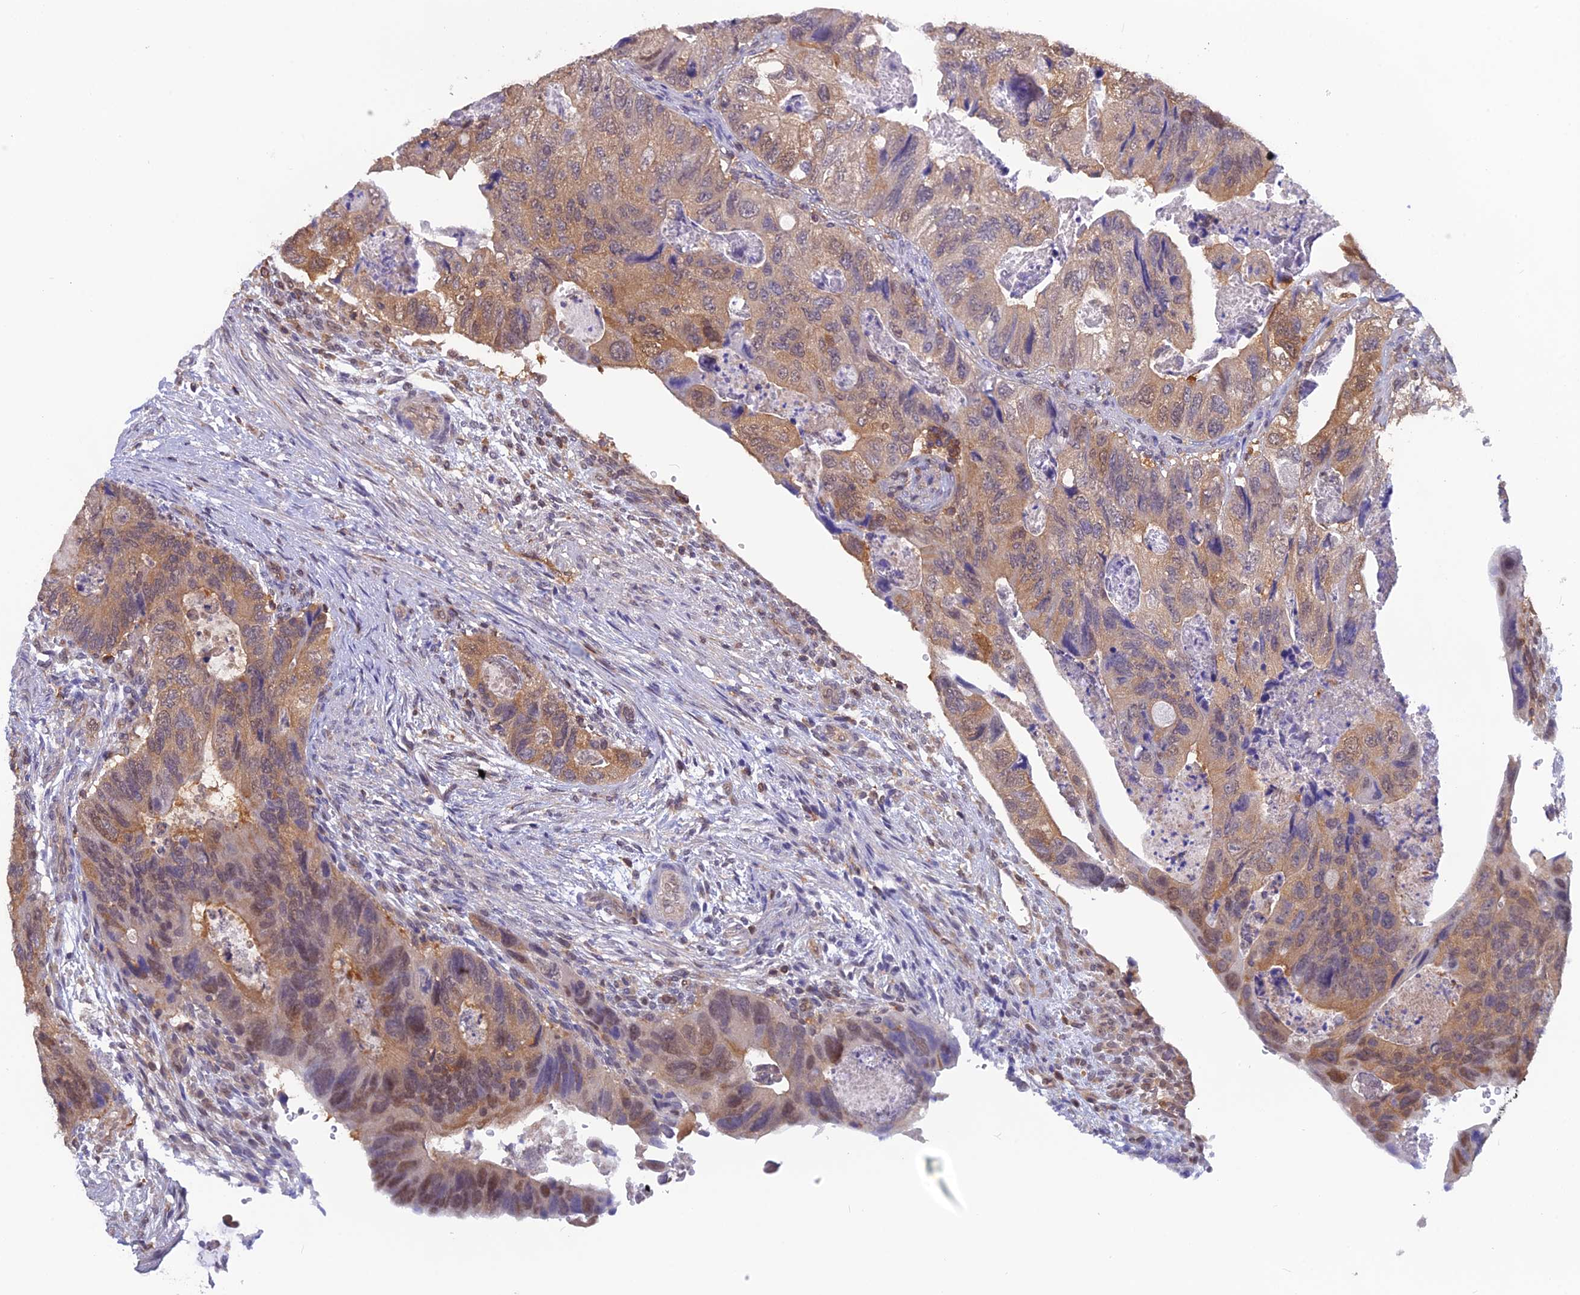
{"staining": {"intensity": "moderate", "quantity": "25%-75%", "location": "cytoplasmic/membranous,nuclear"}, "tissue": "colorectal cancer", "cell_type": "Tumor cells", "image_type": "cancer", "snomed": [{"axis": "morphology", "description": "Adenocarcinoma, NOS"}, {"axis": "topography", "description": "Rectum"}], "caption": "This histopathology image displays immunohistochemistry staining of adenocarcinoma (colorectal), with medium moderate cytoplasmic/membranous and nuclear staining in approximately 25%-75% of tumor cells.", "gene": "HINT1", "patient": {"sex": "male", "age": 63}}